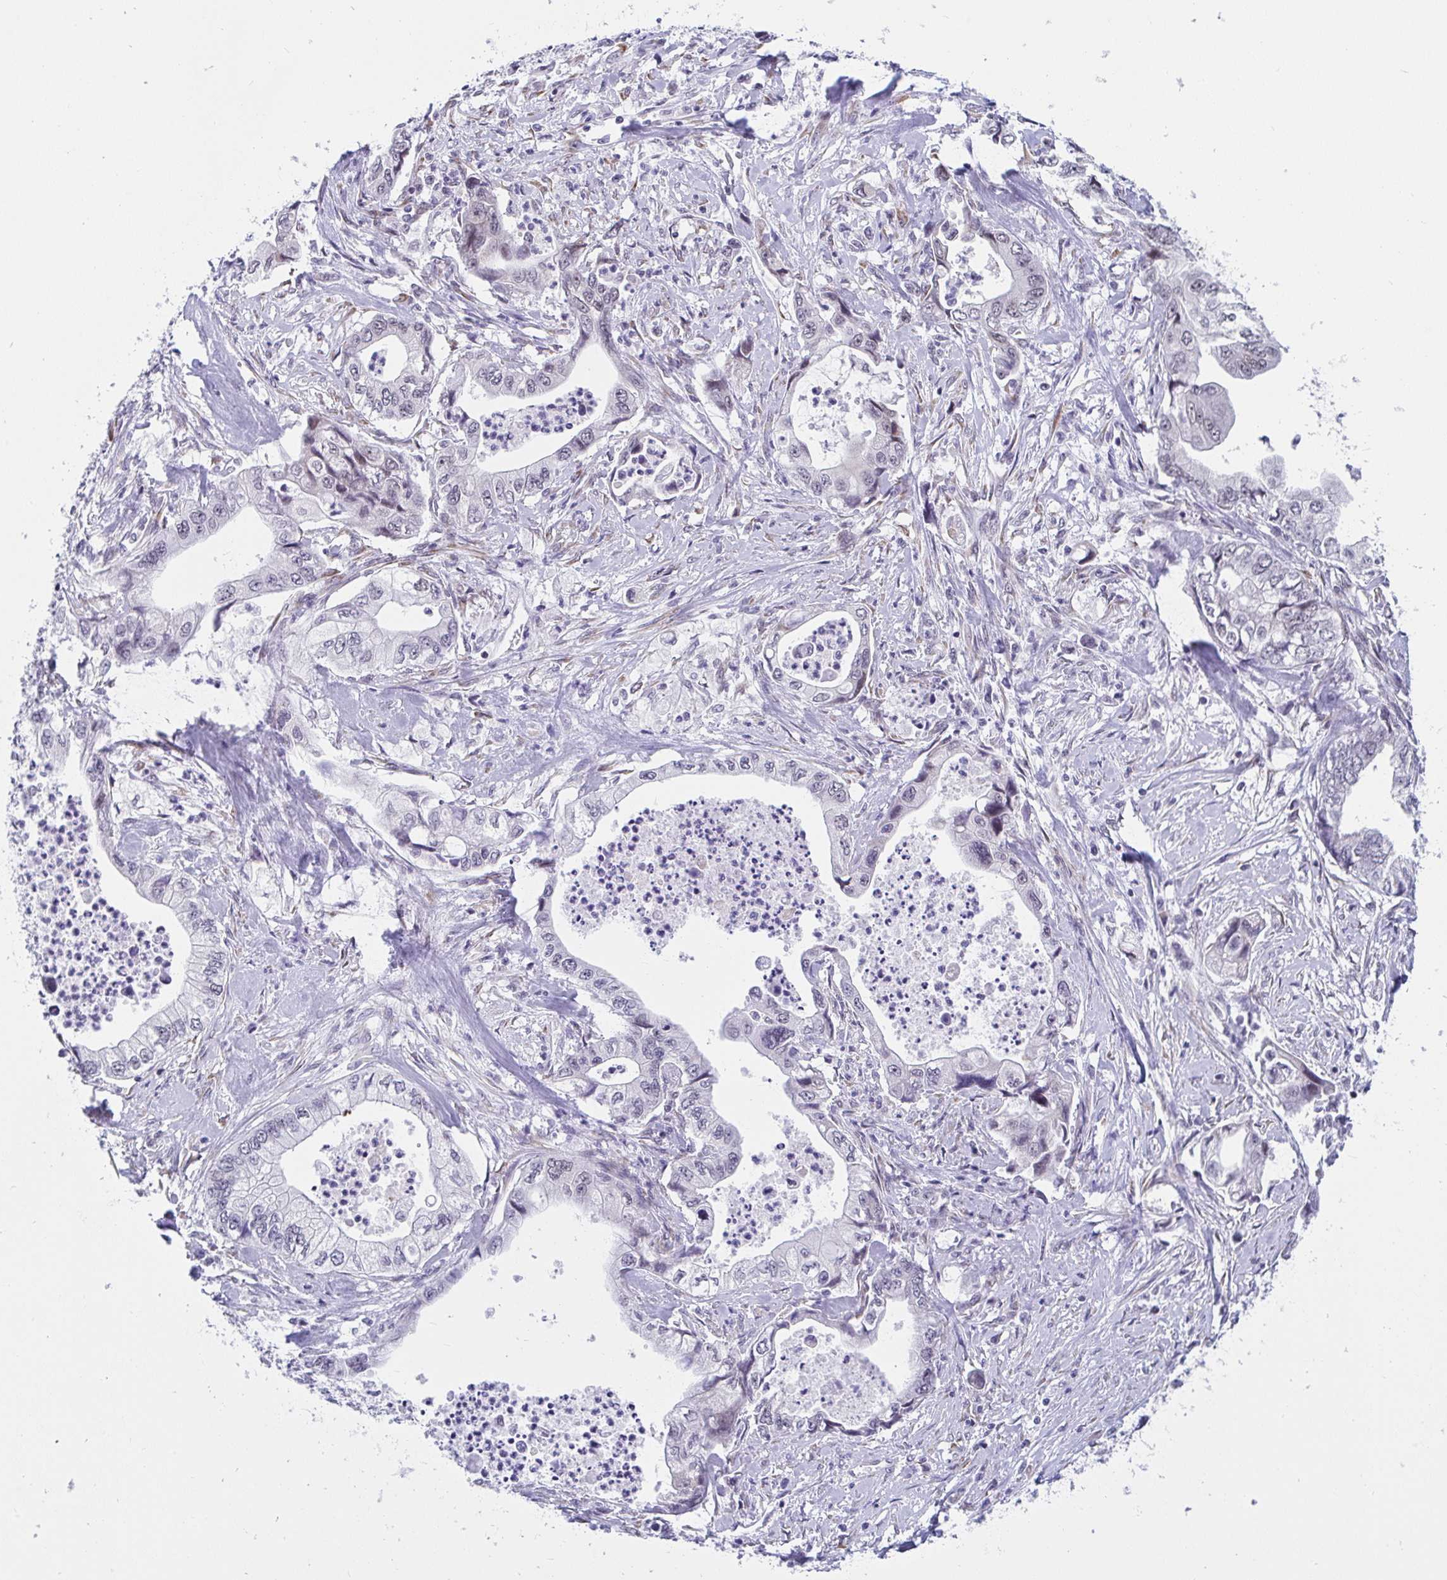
{"staining": {"intensity": "weak", "quantity": "<25%", "location": "nuclear"}, "tissue": "stomach cancer", "cell_type": "Tumor cells", "image_type": "cancer", "snomed": [{"axis": "morphology", "description": "Adenocarcinoma, NOS"}, {"axis": "topography", "description": "Pancreas"}, {"axis": "topography", "description": "Stomach, upper"}], "caption": "An image of stomach adenocarcinoma stained for a protein demonstrates no brown staining in tumor cells. The staining was performed using DAB (3,3'-diaminobenzidine) to visualize the protein expression in brown, while the nuclei were stained in blue with hematoxylin (Magnification: 20x).", "gene": "WDR72", "patient": {"sex": "male", "age": 77}}